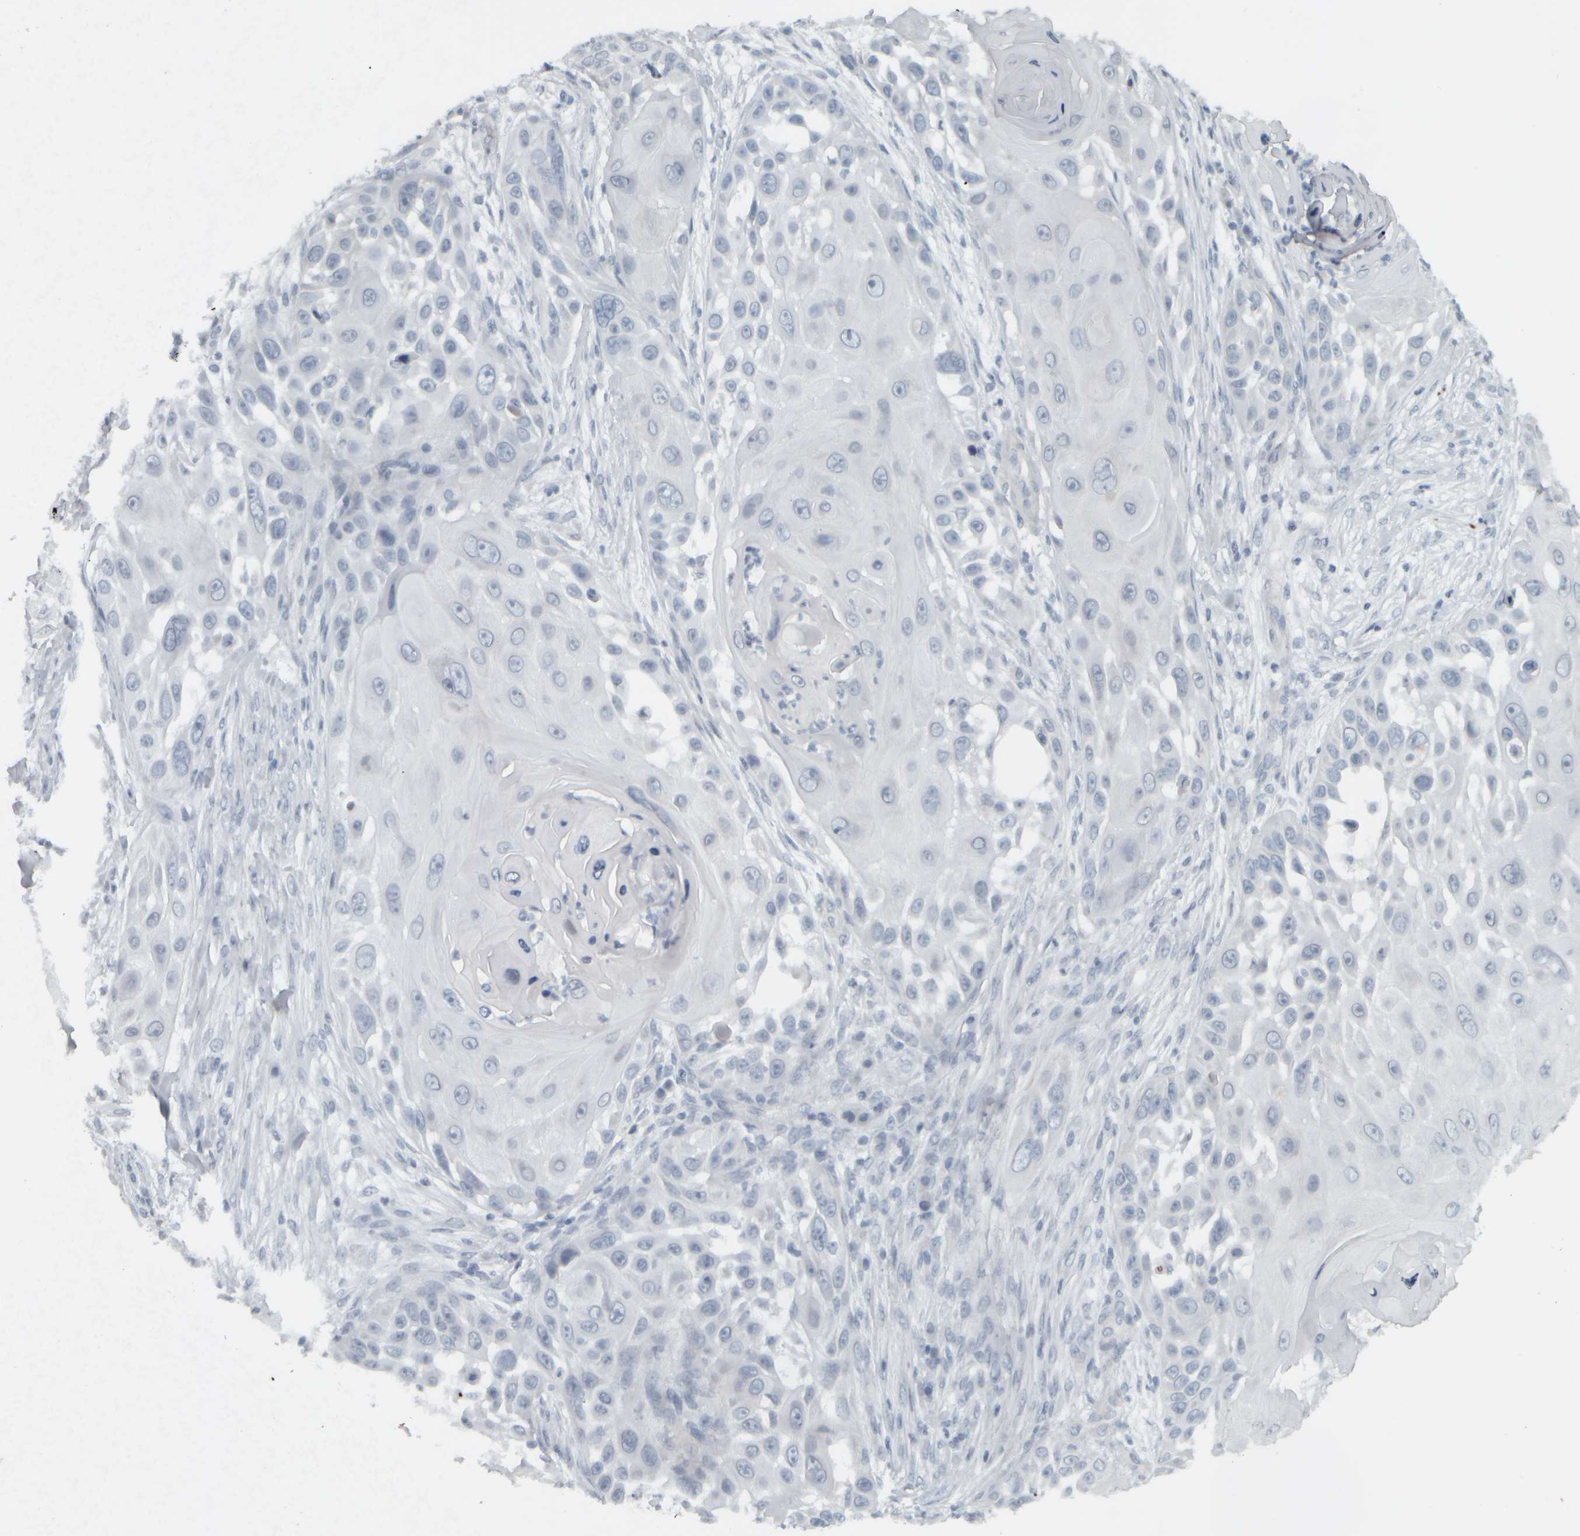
{"staining": {"intensity": "negative", "quantity": "none", "location": "none"}, "tissue": "skin cancer", "cell_type": "Tumor cells", "image_type": "cancer", "snomed": [{"axis": "morphology", "description": "Squamous cell carcinoma, NOS"}, {"axis": "topography", "description": "Skin"}], "caption": "IHC image of skin squamous cell carcinoma stained for a protein (brown), which exhibits no expression in tumor cells. (Immunohistochemistry (ihc), brightfield microscopy, high magnification).", "gene": "NAPG", "patient": {"sex": "female", "age": 44}}